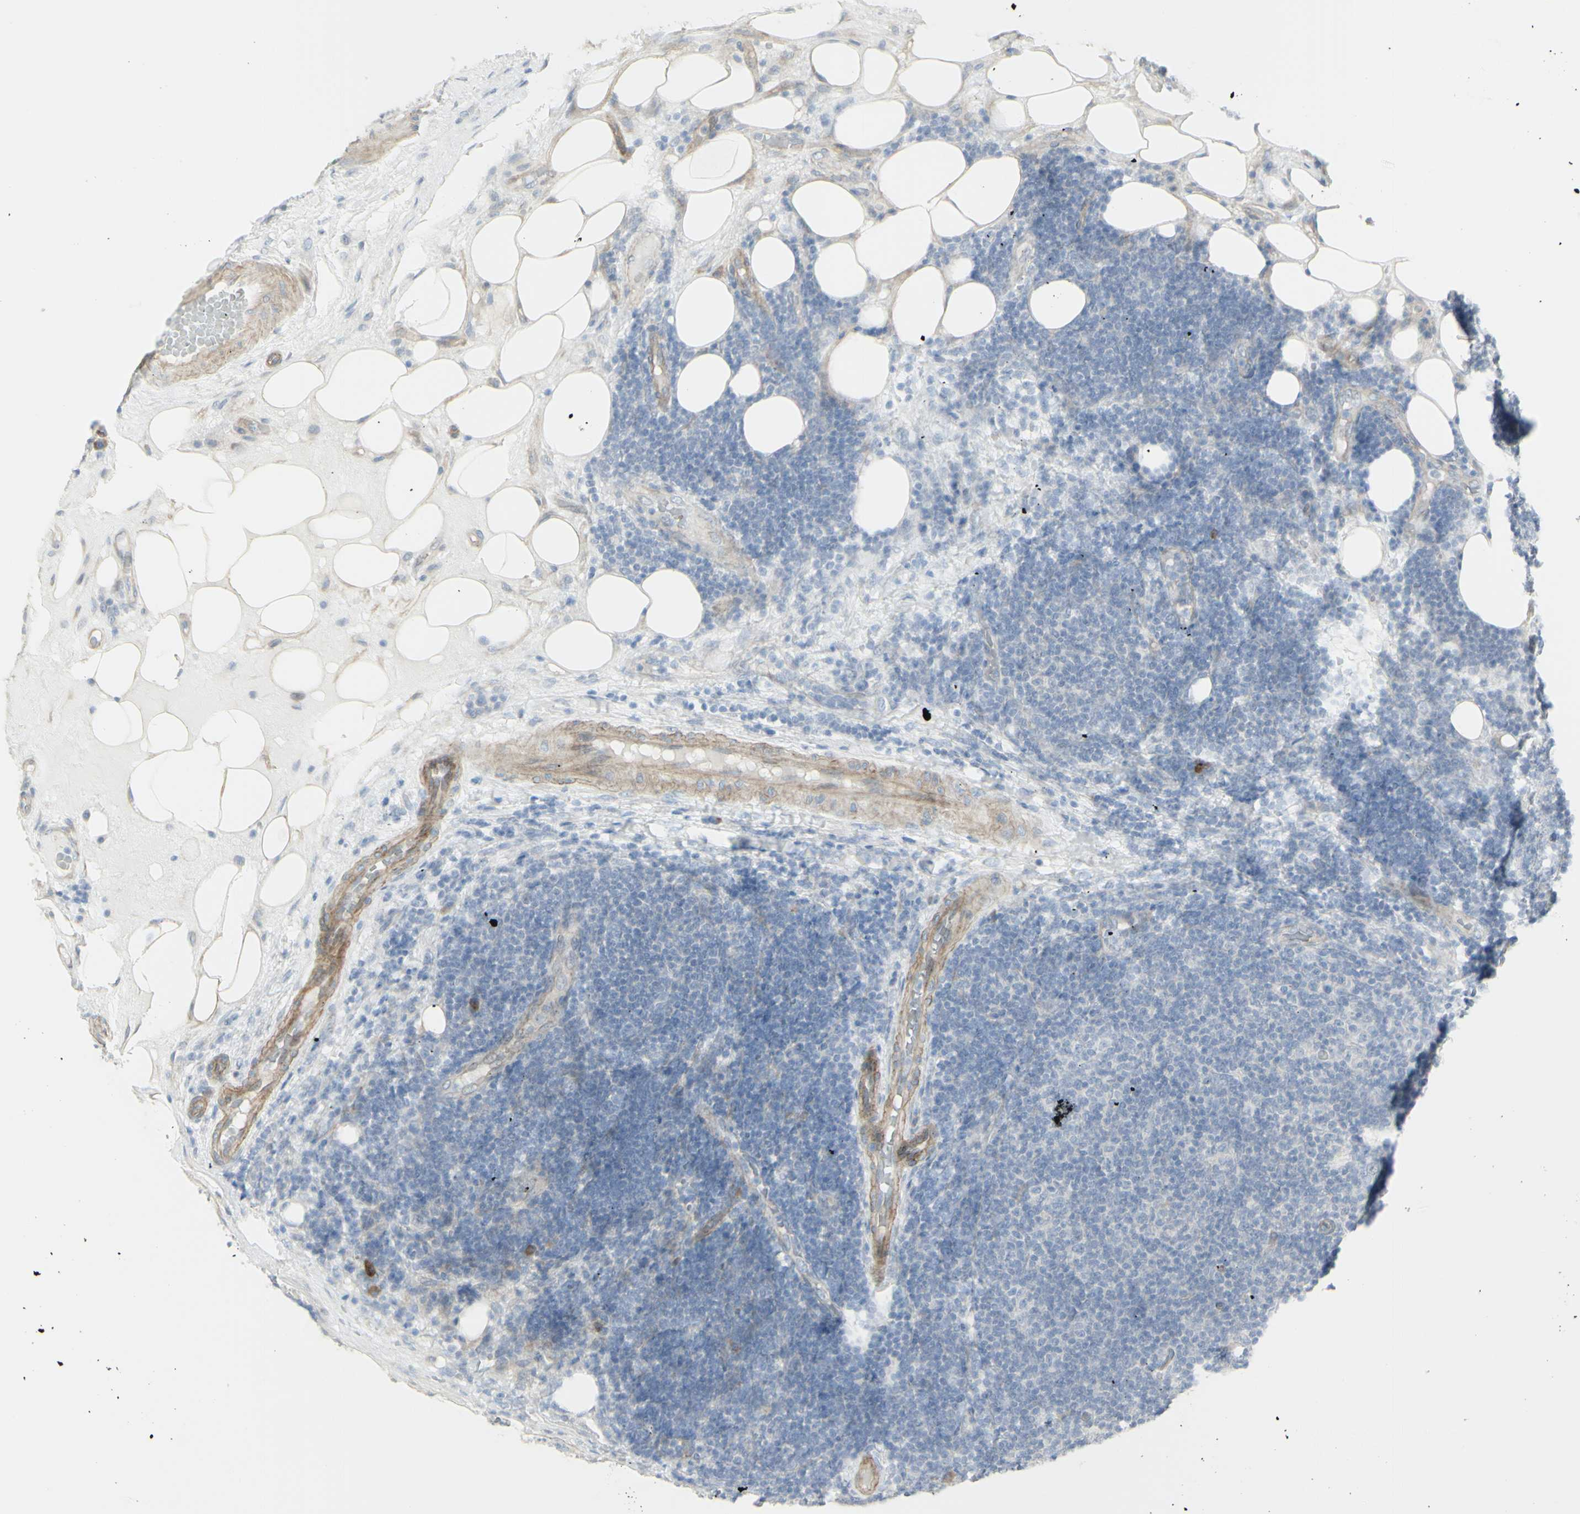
{"staining": {"intensity": "negative", "quantity": "none", "location": "none"}, "tissue": "lymphoma", "cell_type": "Tumor cells", "image_type": "cancer", "snomed": [{"axis": "morphology", "description": "Malignant lymphoma, non-Hodgkin's type, Low grade"}, {"axis": "topography", "description": "Lymph node"}], "caption": "Low-grade malignant lymphoma, non-Hodgkin's type was stained to show a protein in brown. There is no significant expression in tumor cells.", "gene": "NDST4", "patient": {"sex": "male", "age": 83}}